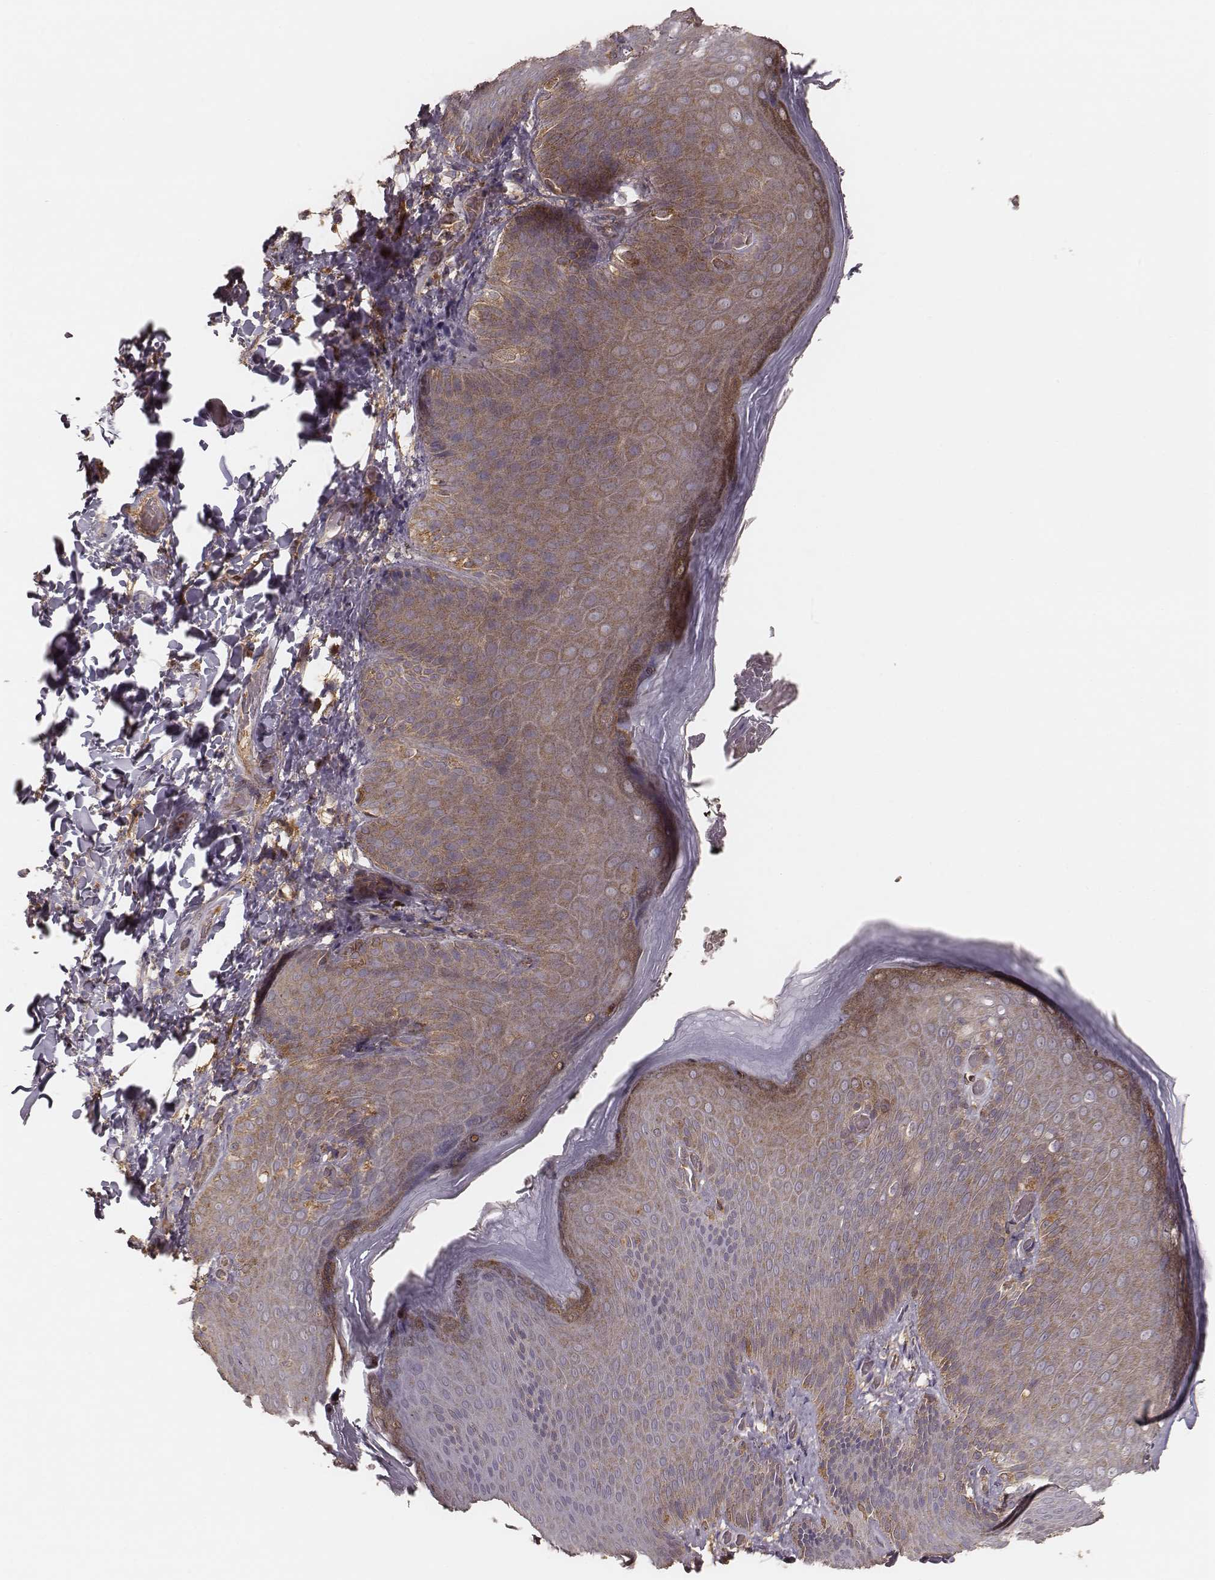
{"staining": {"intensity": "weak", "quantity": "25%-75%", "location": "cytoplasmic/membranous"}, "tissue": "skin", "cell_type": "Epidermal cells", "image_type": "normal", "snomed": [{"axis": "morphology", "description": "Normal tissue, NOS"}, {"axis": "topography", "description": "Anal"}], "caption": "The immunohistochemical stain labels weak cytoplasmic/membranous positivity in epidermal cells of benign skin.", "gene": "CARS1", "patient": {"sex": "male", "age": 53}}